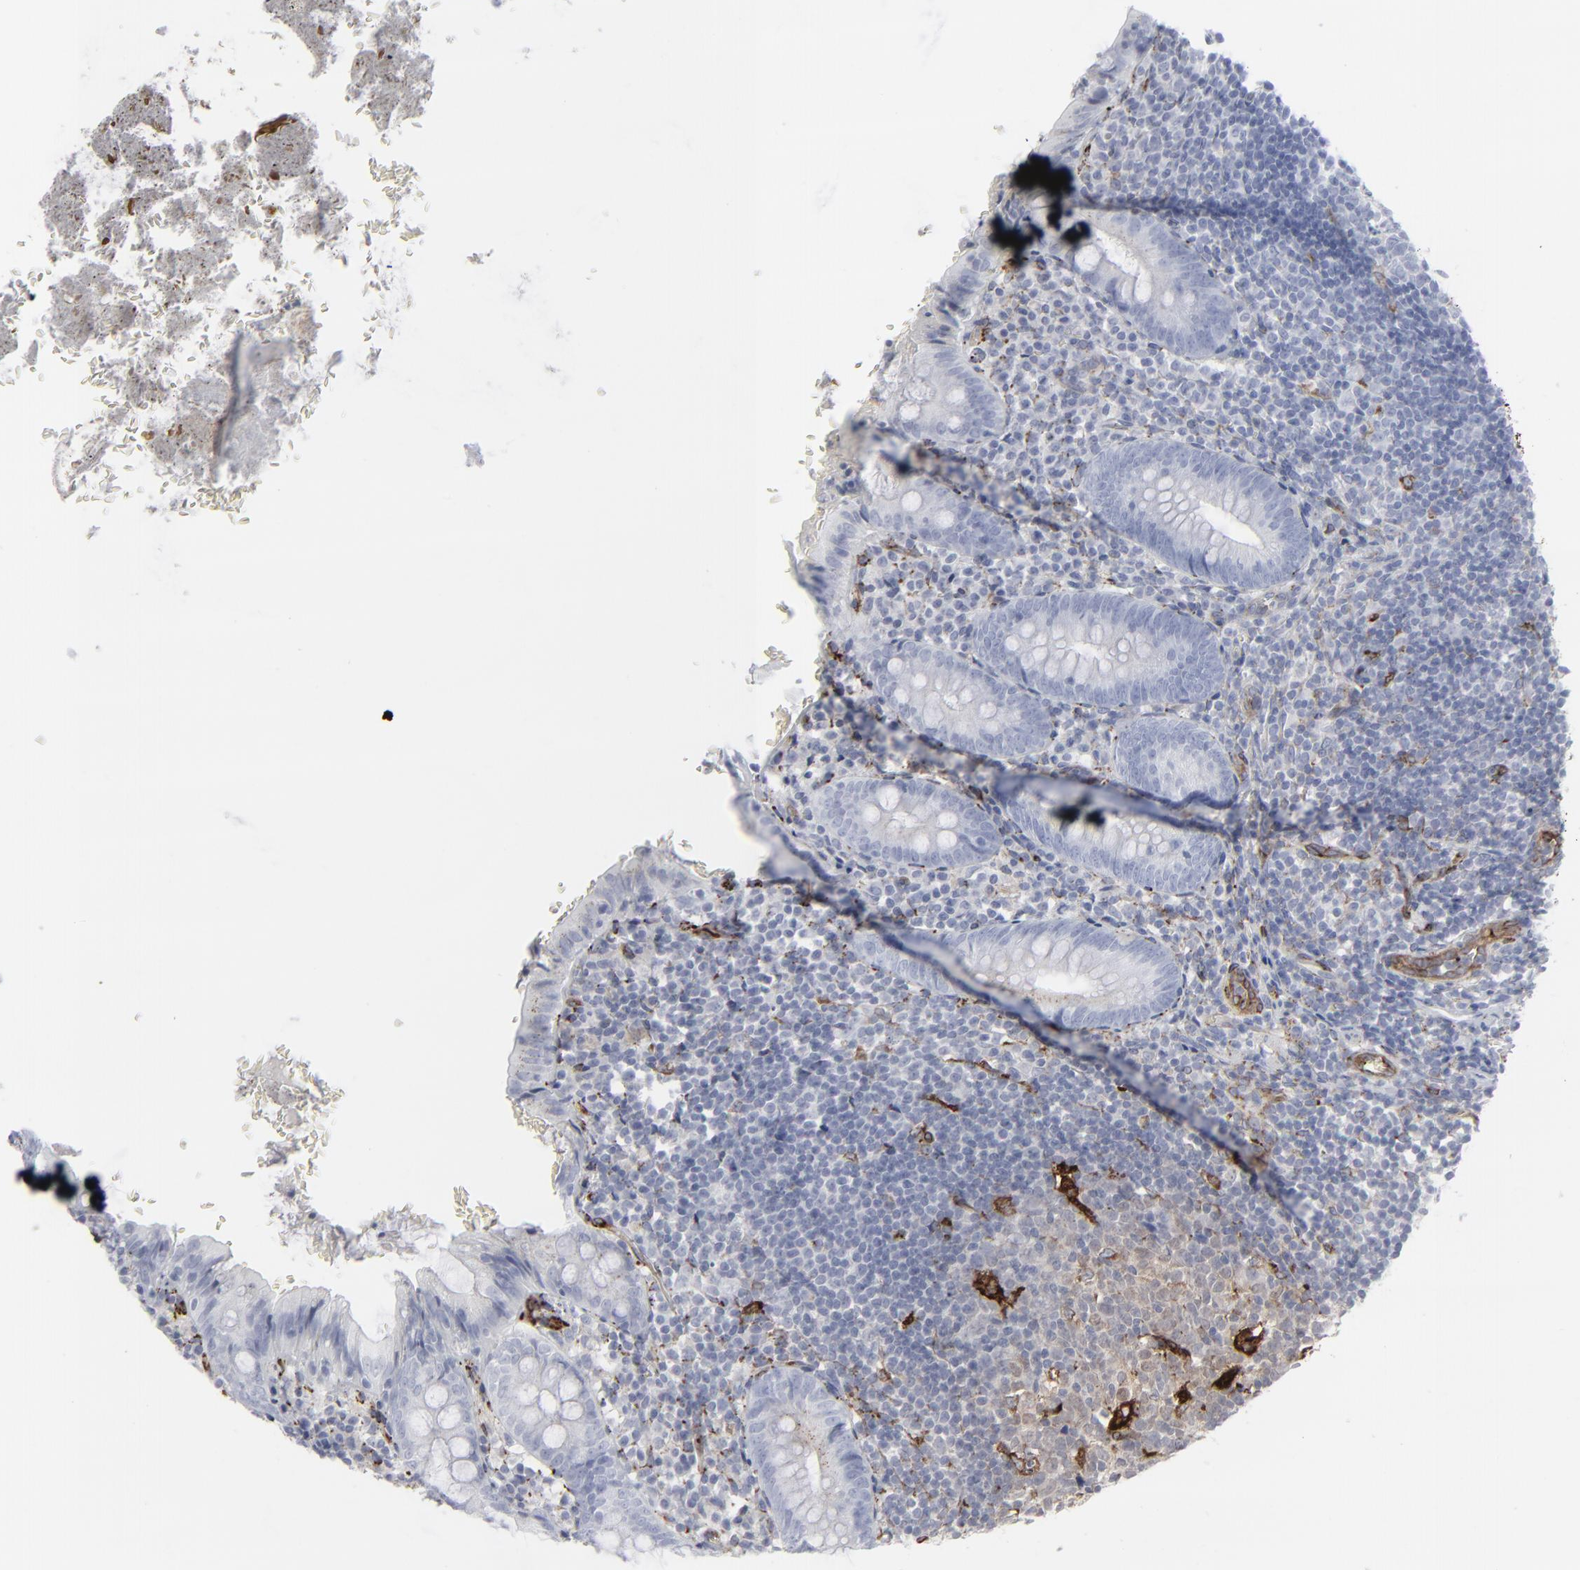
{"staining": {"intensity": "negative", "quantity": "none", "location": "none"}, "tissue": "appendix", "cell_type": "Glandular cells", "image_type": "normal", "snomed": [{"axis": "morphology", "description": "Normal tissue, NOS"}, {"axis": "topography", "description": "Appendix"}], "caption": "DAB immunohistochemical staining of benign appendix exhibits no significant staining in glandular cells. The staining is performed using DAB (3,3'-diaminobenzidine) brown chromogen with nuclei counter-stained in using hematoxylin.", "gene": "SPARC", "patient": {"sex": "female", "age": 10}}